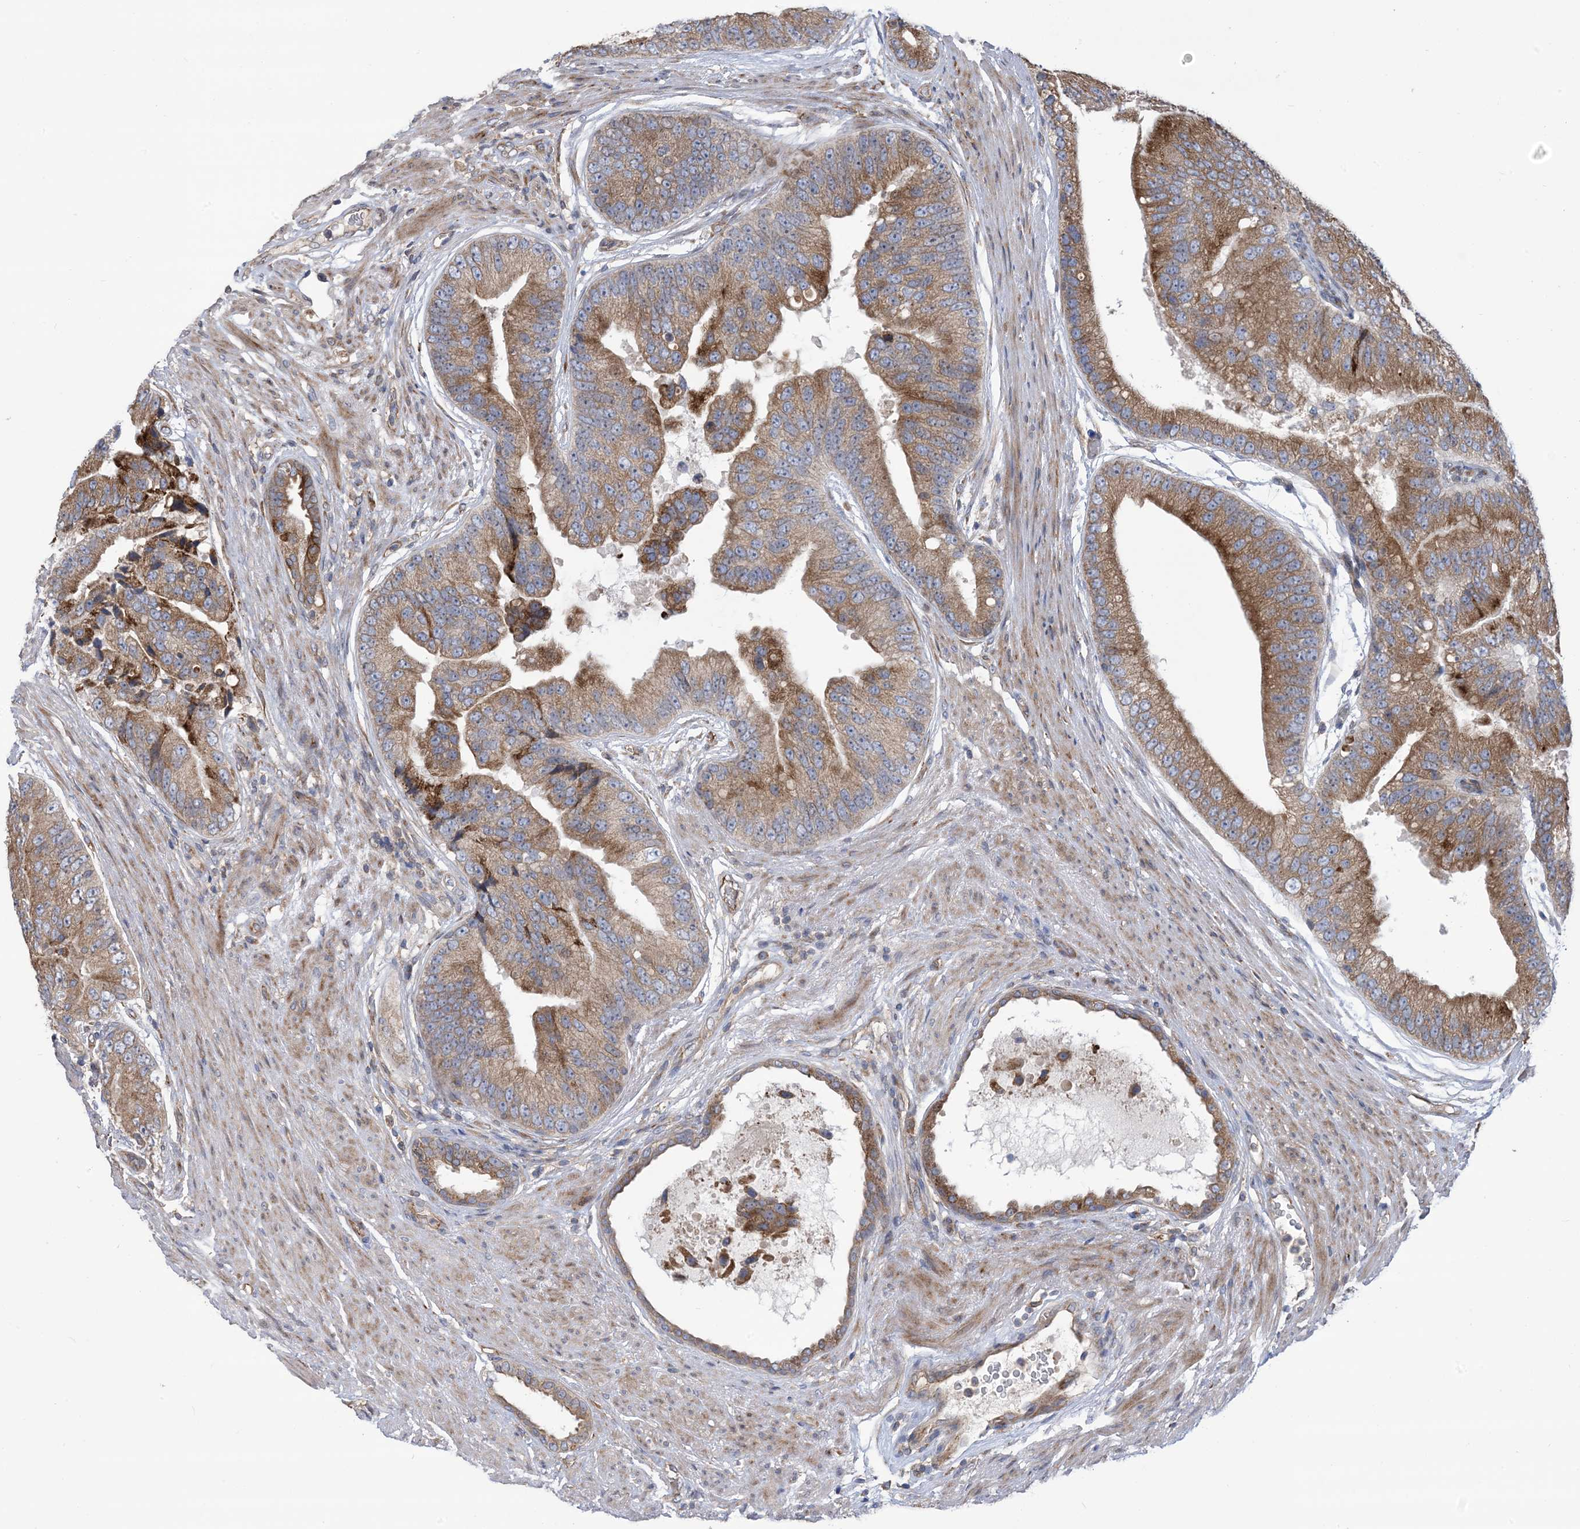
{"staining": {"intensity": "moderate", "quantity": ">75%", "location": "cytoplasmic/membranous"}, "tissue": "prostate cancer", "cell_type": "Tumor cells", "image_type": "cancer", "snomed": [{"axis": "morphology", "description": "Adenocarcinoma, High grade"}, {"axis": "topography", "description": "Prostate"}], "caption": "Human prostate cancer (adenocarcinoma (high-grade)) stained for a protein (brown) reveals moderate cytoplasmic/membranous positive positivity in approximately >75% of tumor cells.", "gene": "CLEC16A", "patient": {"sex": "male", "age": 70}}